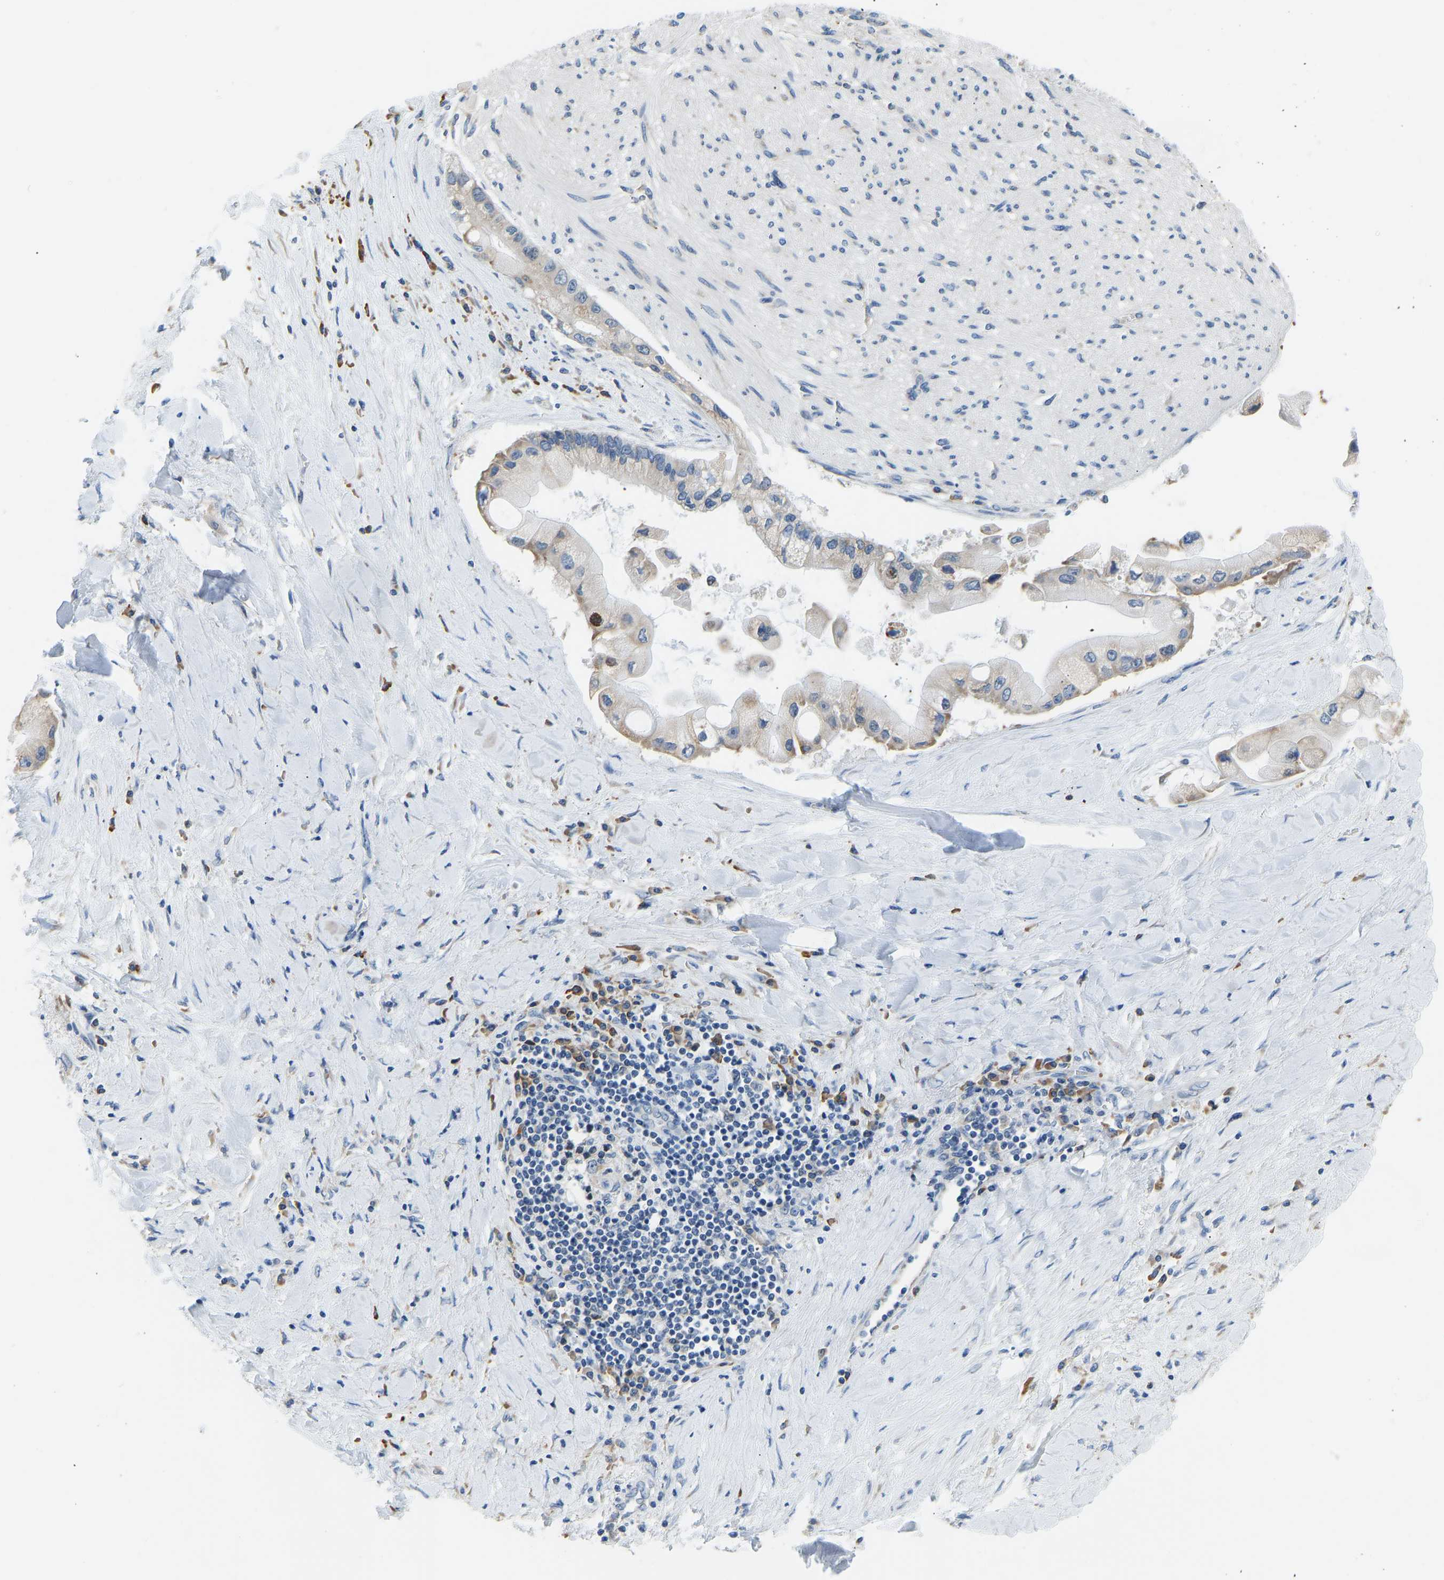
{"staining": {"intensity": "weak", "quantity": ">75%", "location": "cytoplasmic/membranous"}, "tissue": "liver cancer", "cell_type": "Tumor cells", "image_type": "cancer", "snomed": [{"axis": "morphology", "description": "Cholangiocarcinoma"}, {"axis": "topography", "description": "Liver"}], "caption": "Liver cancer stained with a brown dye displays weak cytoplasmic/membranous positive expression in approximately >75% of tumor cells.", "gene": "VRK1", "patient": {"sex": "male", "age": 50}}